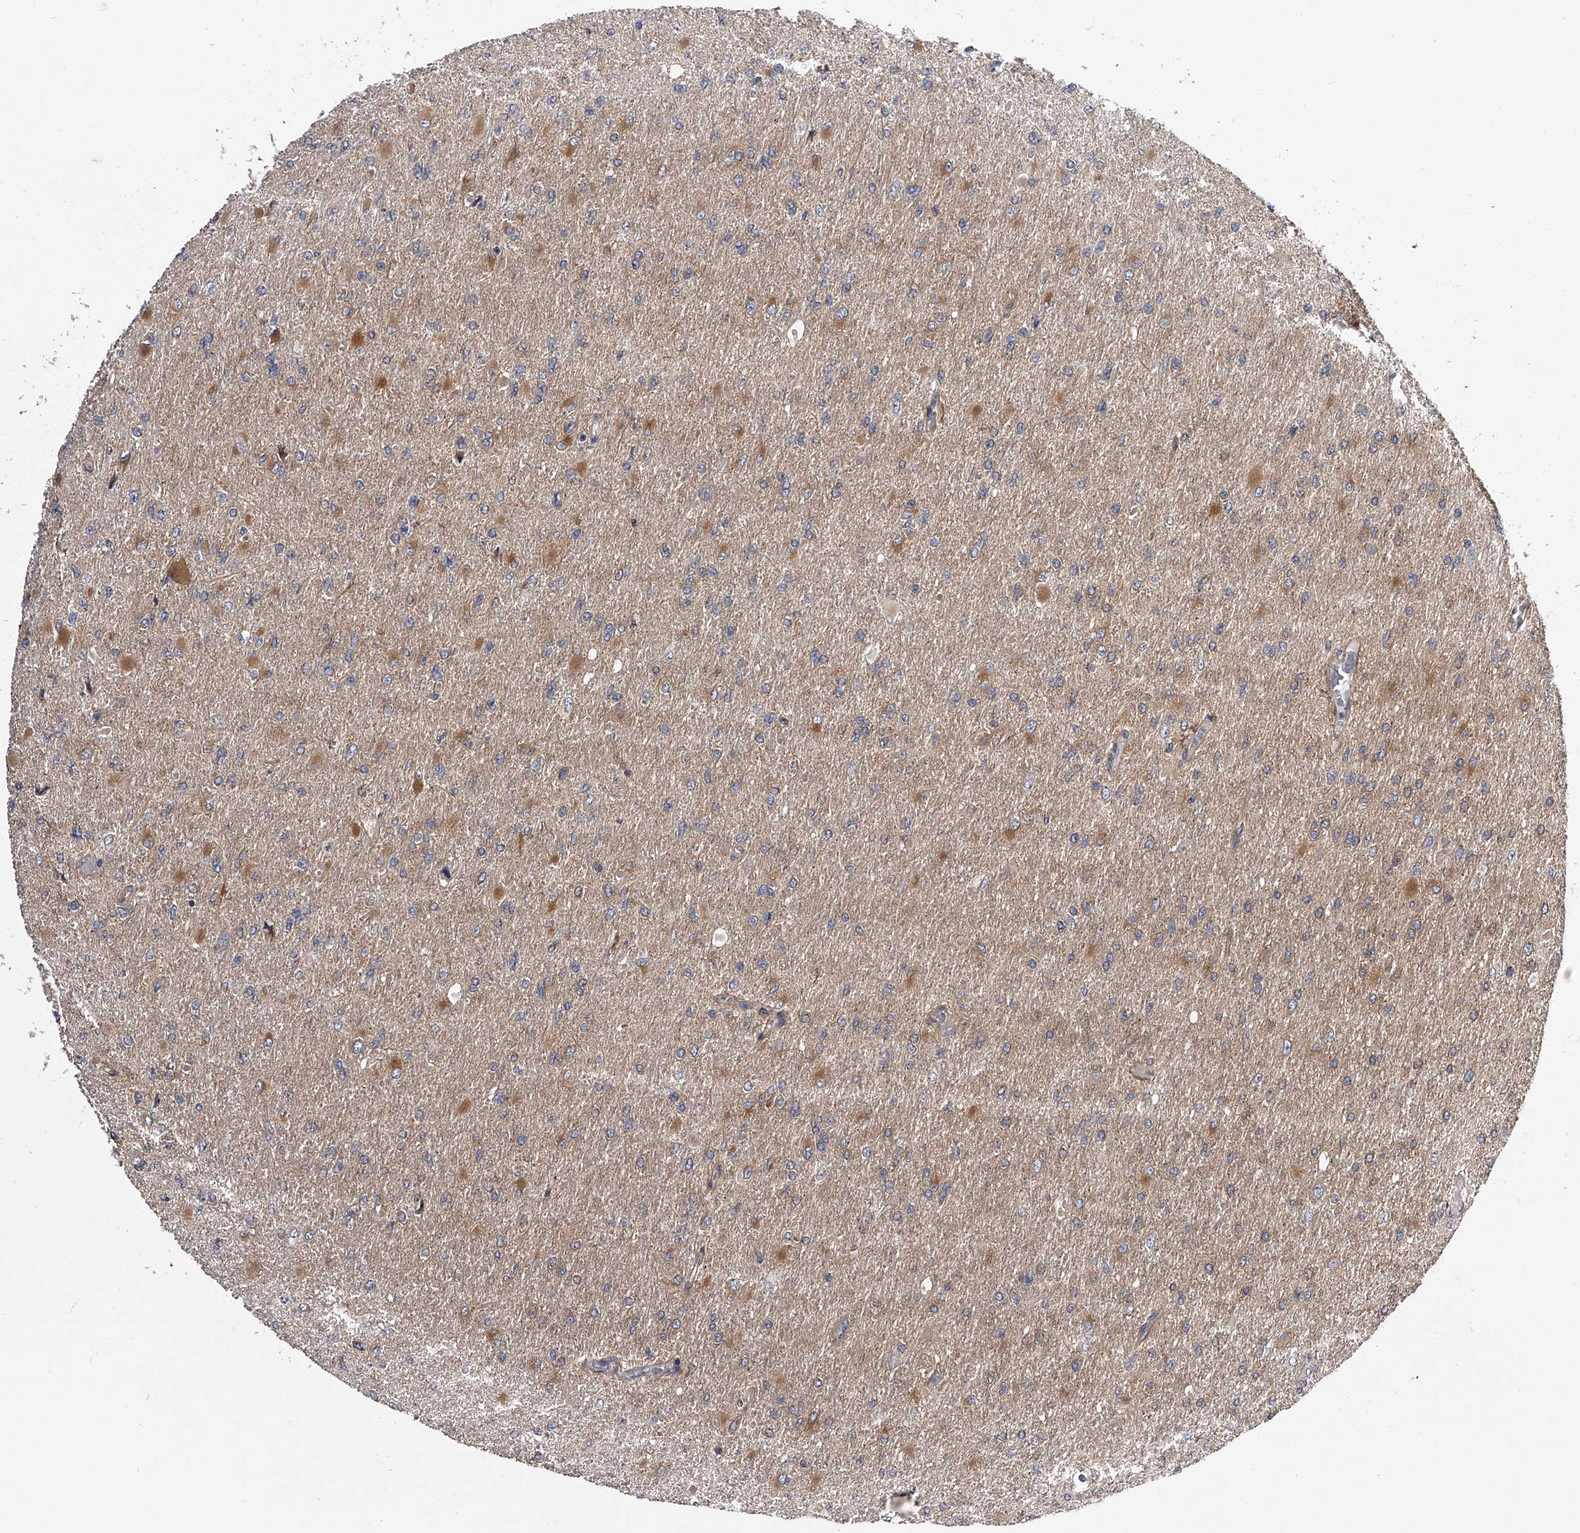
{"staining": {"intensity": "negative", "quantity": "none", "location": "none"}, "tissue": "glioma", "cell_type": "Tumor cells", "image_type": "cancer", "snomed": [{"axis": "morphology", "description": "Glioma, malignant, High grade"}, {"axis": "topography", "description": "Cerebral cortex"}], "caption": "An immunohistochemistry (IHC) histopathology image of glioma is shown. There is no staining in tumor cells of glioma.", "gene": "GAPVD1", "patient": {"sex": "female", "age": 36}}